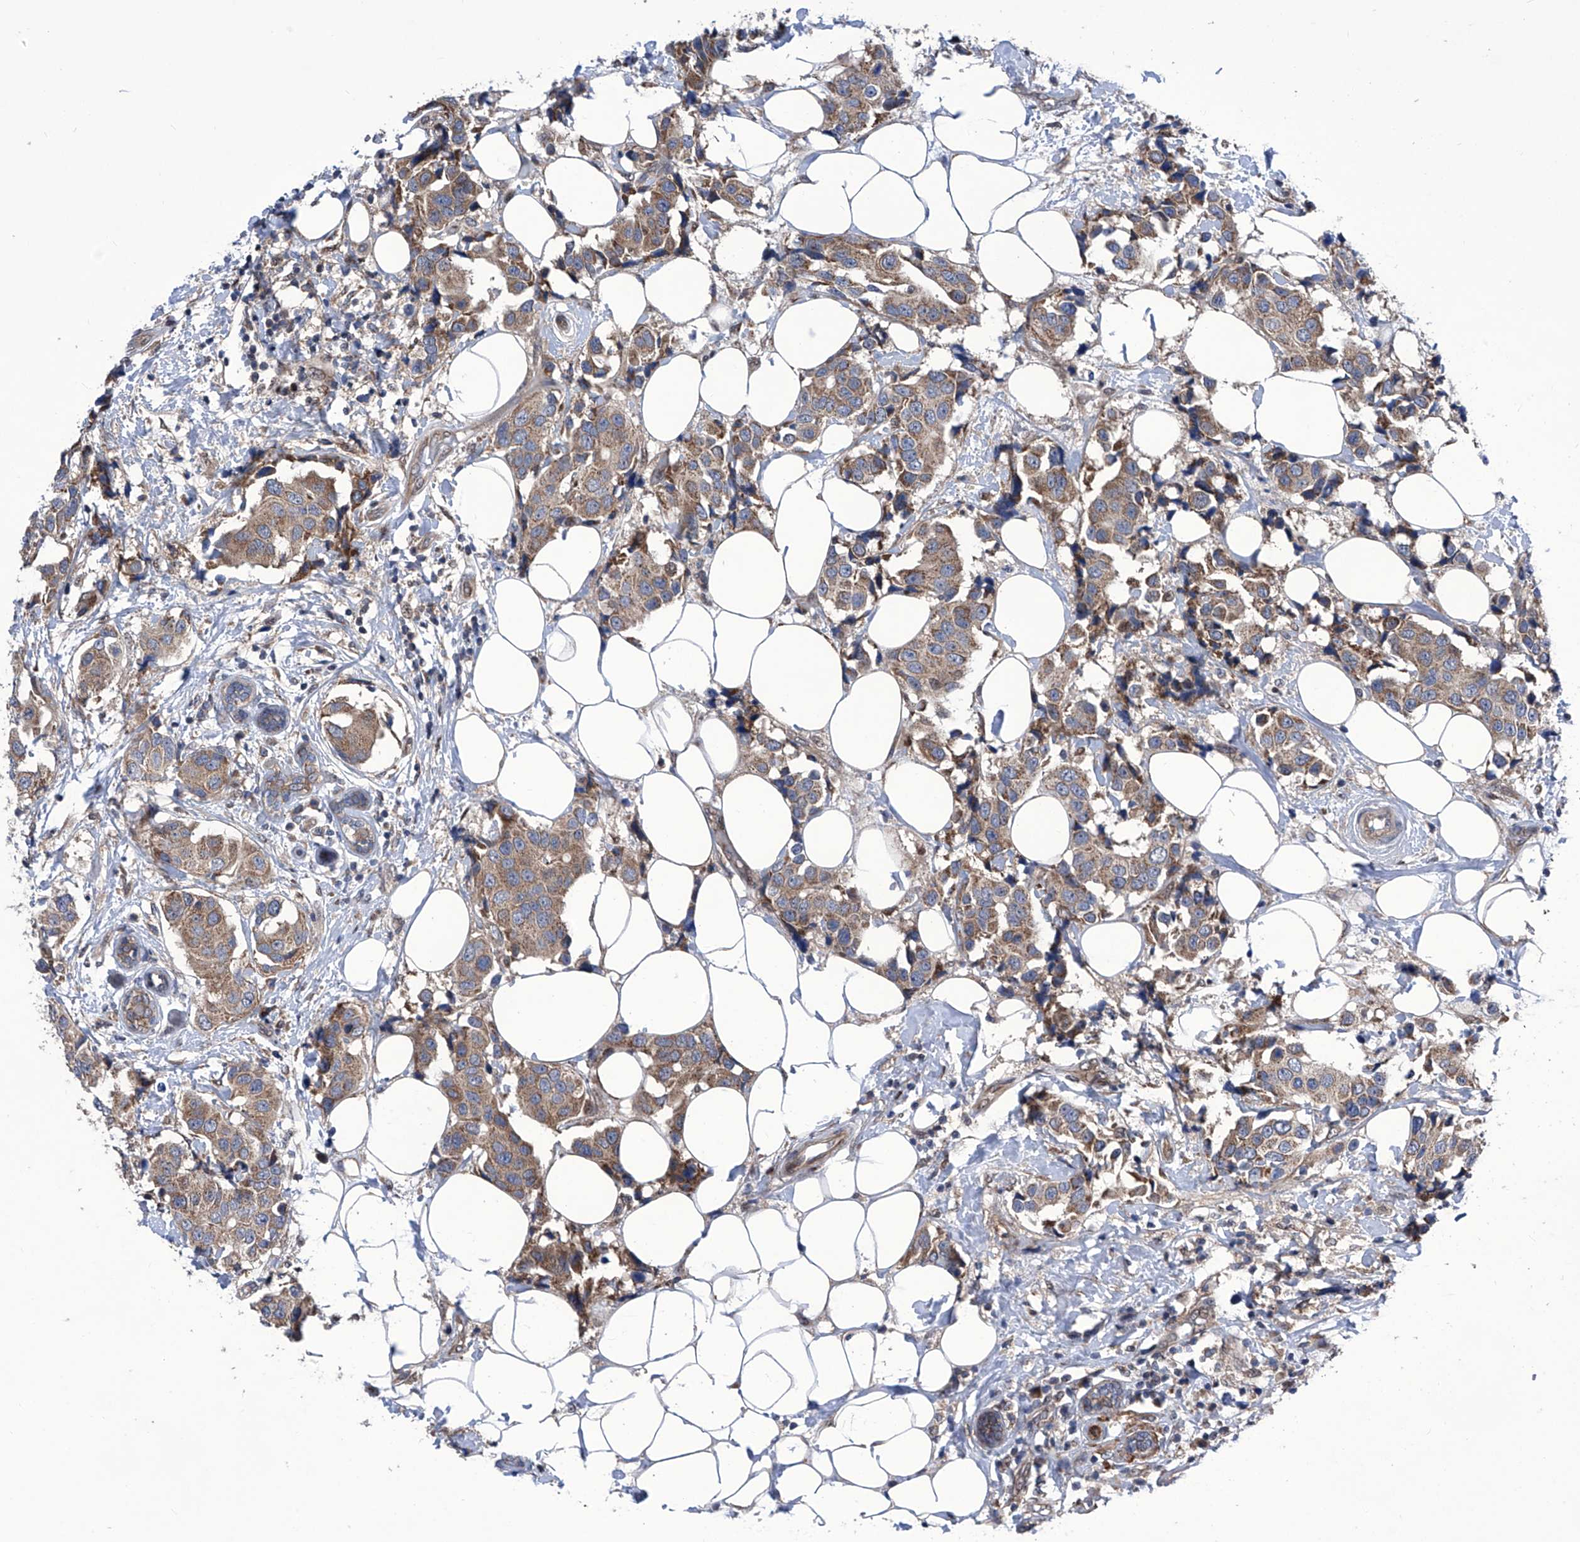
{"staining": {"intensity": "moderate", "quantity": ">75%", "location": "cytoplasmic/membranous"}, "tissue": "breast cancer", "cell_type": "Tumor cells", "image_type": "cancer", "snomed": [{"axis": "morphology", "description": "Normal tissue, NOS"}, {"axis": "morphology", "description": "Duct carcinoma"}, {"axis": "topography", "description": "Breast"}], "caption": "Protein staining of breast cancer (invasive ductal carcinoma) tissue shows moderate cytoplasmic/membranous positivity in about >75% of tumor cells.", "gene": "KTI12", "patient": {"sex": "female", "age": 39}}